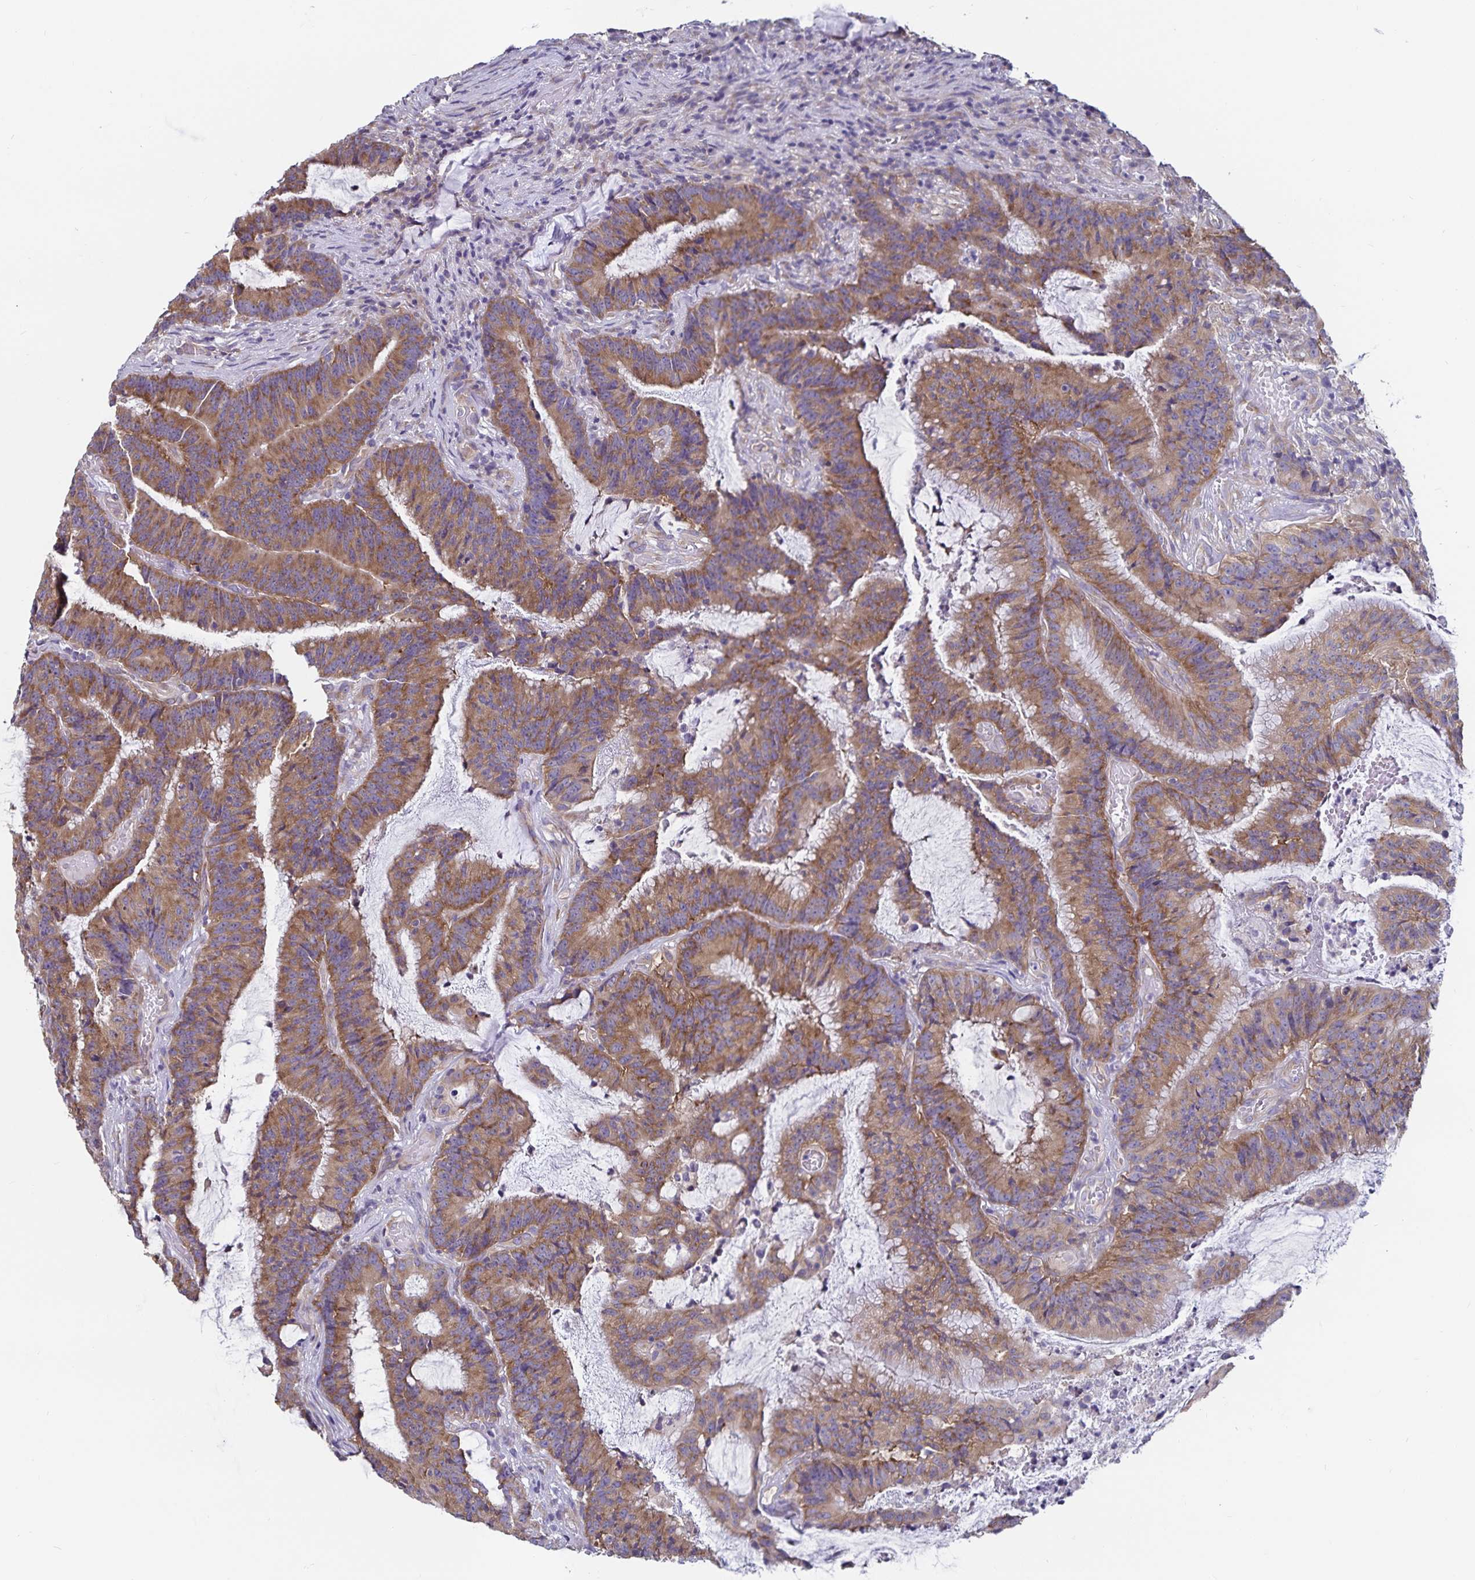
{"staining": {"intensity": "moderate", "quantity": ">75%", "location": "cytoplasmic/membranous"}, "tissue": "colorectal cancer", "cell_type": "Tumor cells", "image_type": "cancer", "snomed": [{"axis": "morphology", "description": "Adenocarcinoma, NOS"}, {"axis": "topography", "description": "Colon"}], "caption": "An IHC image of neoplastic tissue is shown. Protein staining in brown labels moderate cytoplasmic/membranous positivity in adenocarcinoma (colorectal) within tumor cells.", "gene": "FAM120A", "patient": {"sex": "female", "age": 78}}